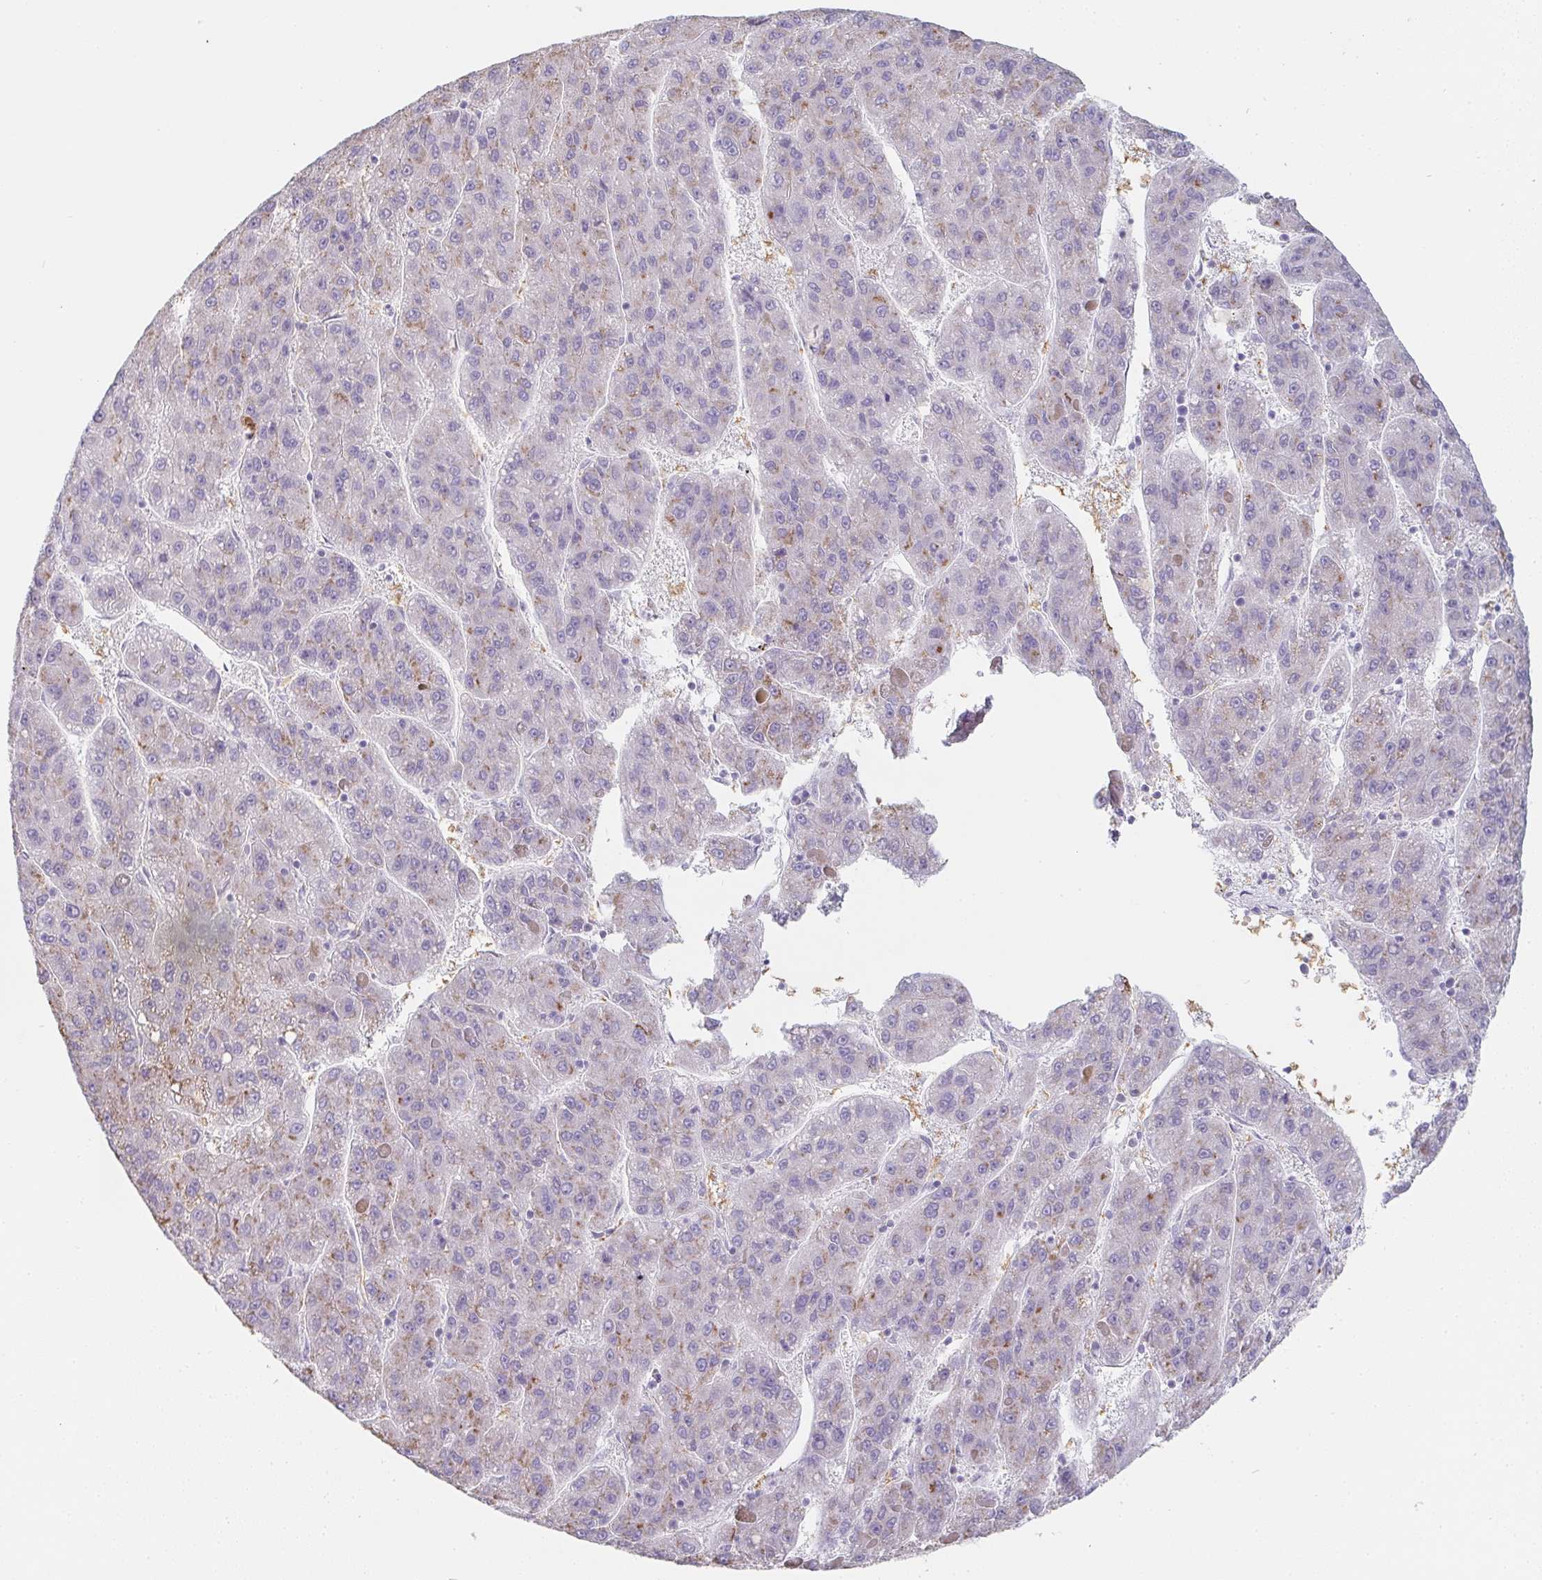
{"staining": {"intensity": "weak", "quantity": "<25%", "location": "cytoplasmic/membranous"}, "tissue": "liver cancer", "cell_type": "Tumor cells", "image_type": "cancer", "snomed": [{"axis": "morphology", "description": "Carcinoma, Hepatocellular, NOS"}, {"axis": "topography", "description": "Liver"}], "caption": "This image is of liver cancer (hepatocellular carcinoma) stained with IHC to label a protein in brown with the nuclei are counter-stained blue. There is no staining in tumor cells. (Brightfield microscopy of DAB immunohistochemistry at high magnification).", "gene": "DCD", "patient": {"sex": "female", "age": 82}}